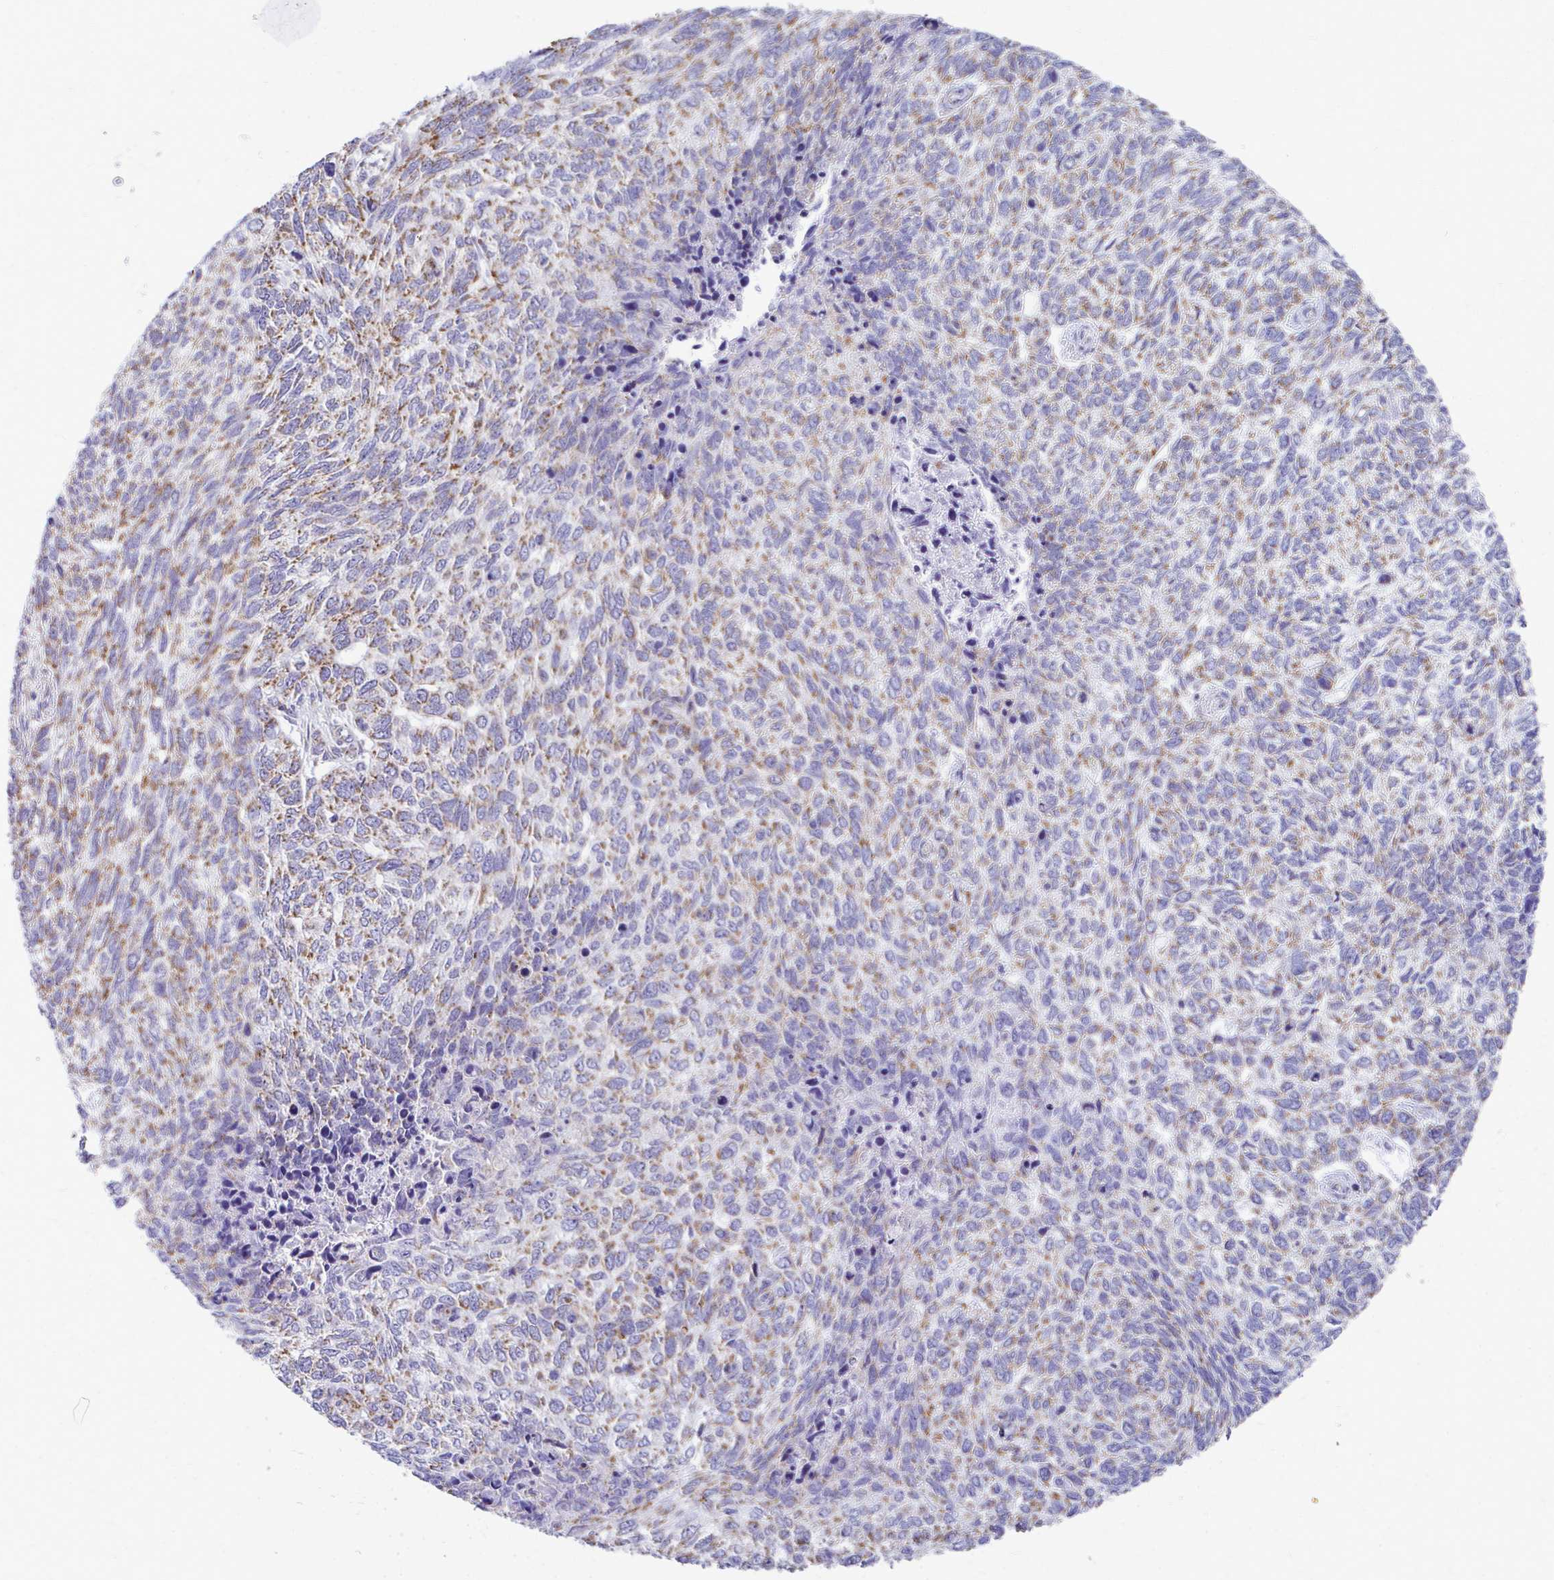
{"staining": {"intensity": "moderate", "quantity": ">75%", "location": "cytoplasmic/membranous"}, "tissue": "skin cancer", "cell_type": "Tumor cells", "image_type": "cancer", "snomed": [{"axis": "morphology", "description": "Basal cell carcinoma"}, {"axis": "topography", "description": "Skin"}], "caption": "The micrograph reveals a brown stain indicating the presence of a protein in the cytoplasmic/membranous of tumor cells in skin cancer. The staining was performed using DAB (3,3'-diaminobenzidine) to visualize the protein expression in brown, while the nuclei were stained in blue with hematoxylin (Magnification: 20x).", "gene": "MRPL19", "patient": {"sex": "female", "age": 65}}